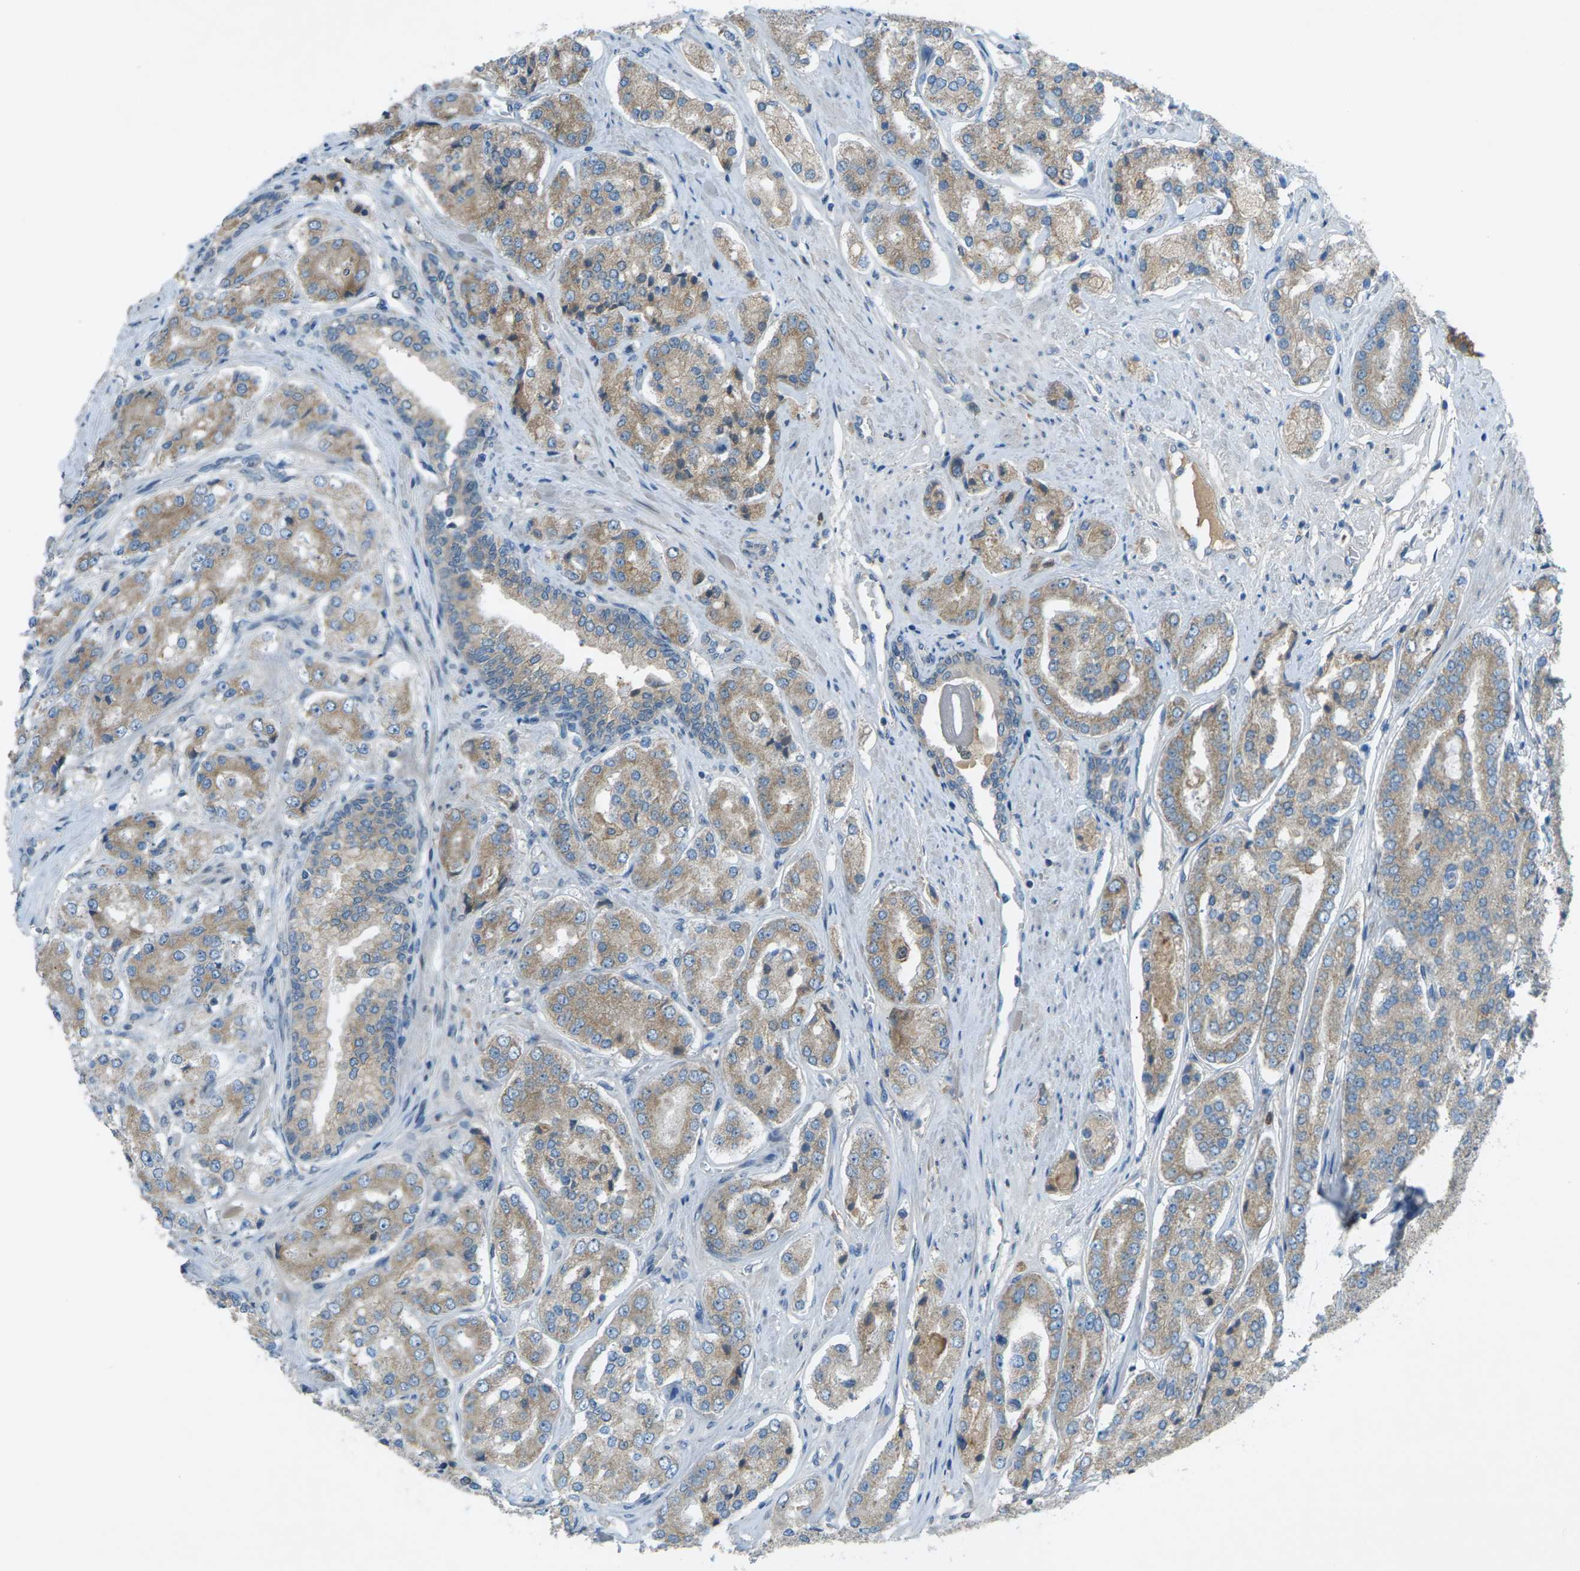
{"staining": {"intensity": "weak", "quantity": "25%-75%", "location": "cytoplasmic/membranous"}, "tissue": "prostate cancer", "cell_type": "Tumor cells", "image_type": "cancer", "snomed": [{"axis": "morphology", "description": "Adenocarcinoma, High grade"}, {"axis": "topography", "description": "Prostate"}], "caption": "Immunohistochemical staining of prostate cancer (high-grade adenocarcinoma) demonstrates low levels of weak cytoplasmic/membranous expression in about 25%-75% of tumor cells.", "gene": "DYRK1A", "patient": {"sex": "male", "age": 65}}